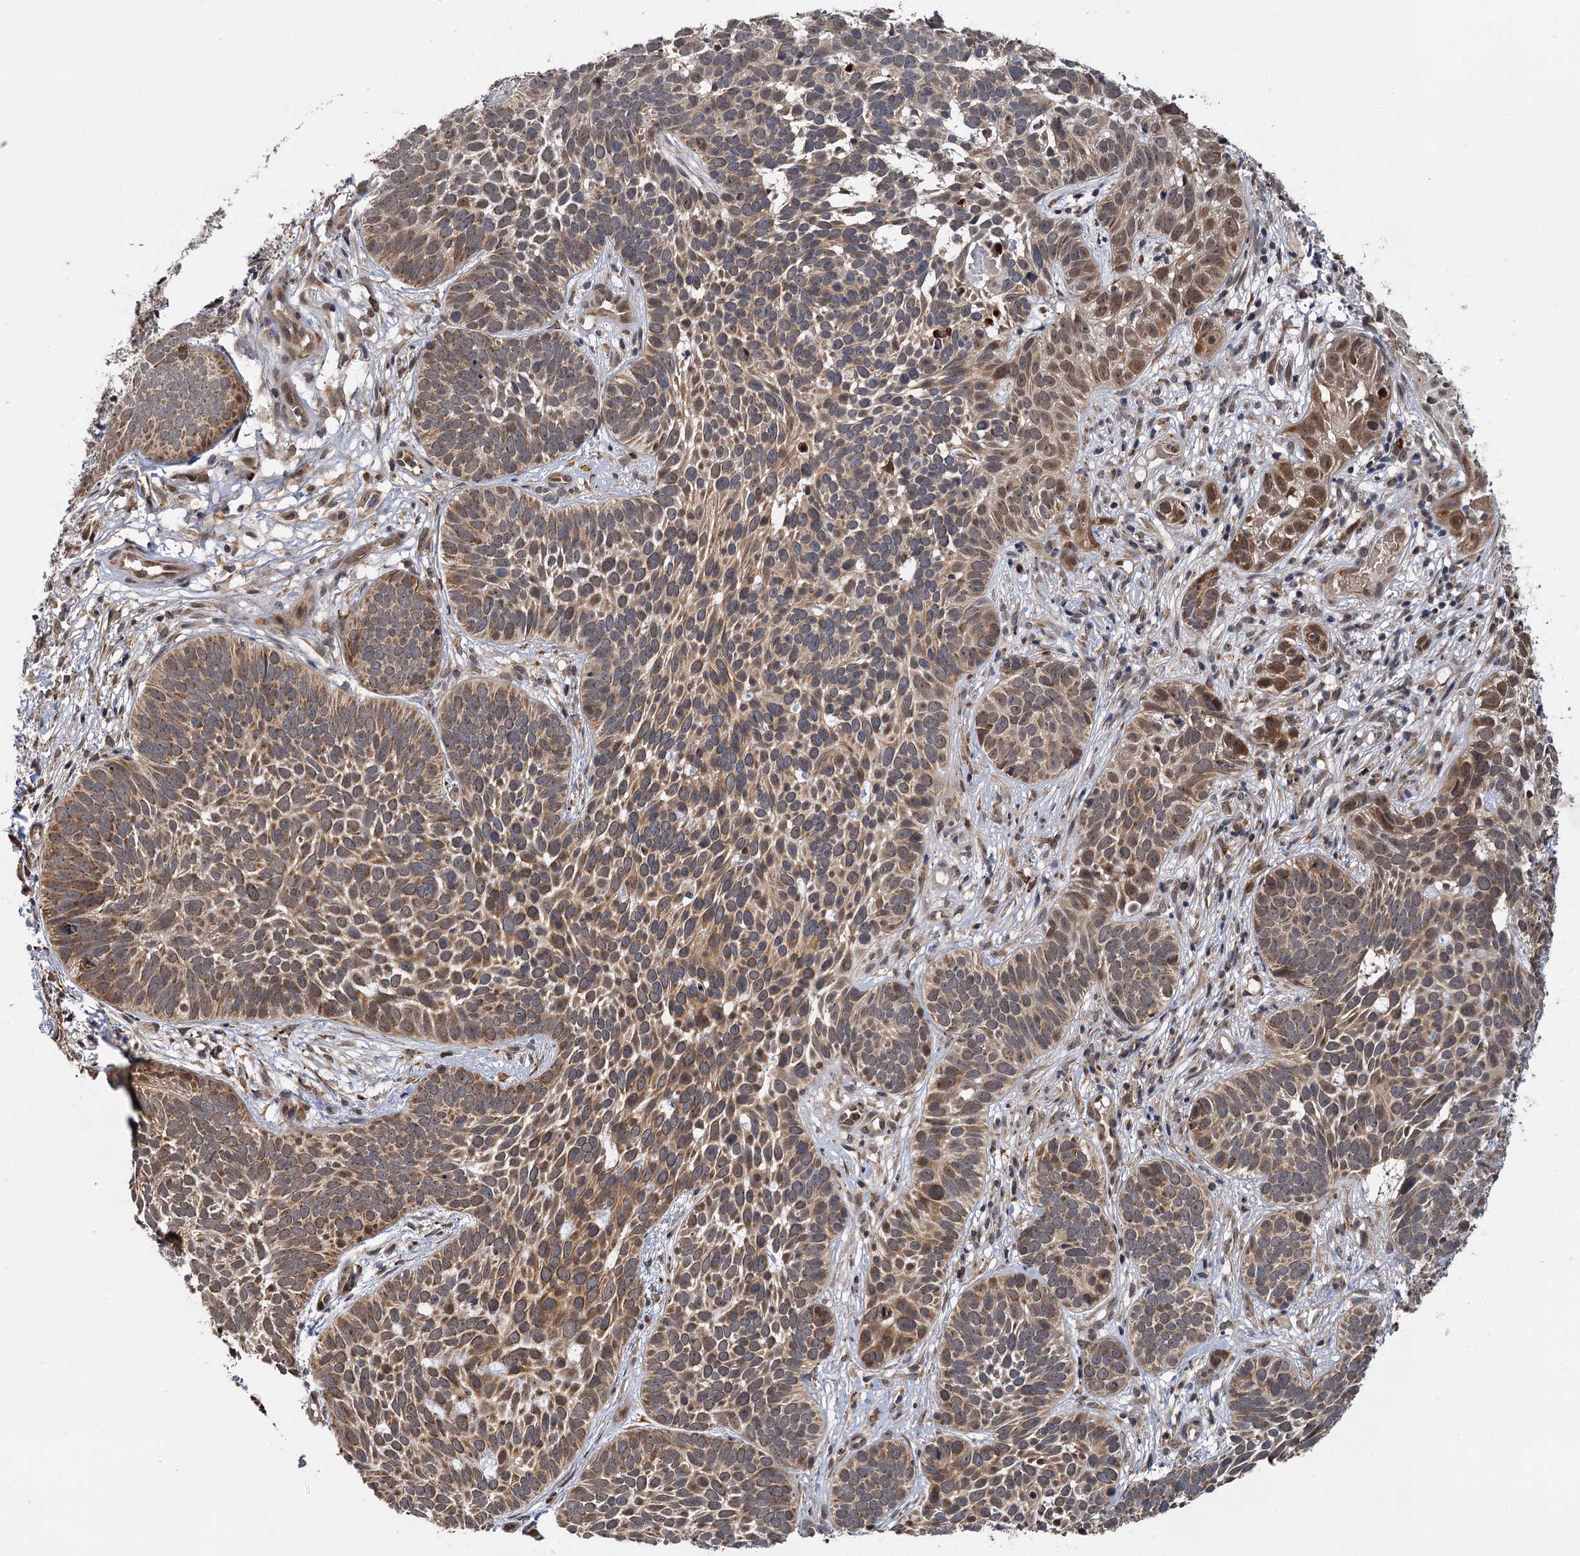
{"staining": {"intensity": "moderate", "quantity": ">75%", "location": "cytoplasmic/membranous"}, "tissue": "skin cancer", "cell_type": "Tumor cells", "image_type": "cancer", "snomed": [{"axis": "morphology", "description": "Basal cell carcinoma"}, {"axis": "topography", "description": "Skin"}], "caption": "Immunohistochemical staining of human skin cancer (basal cell carcinoma) demonstrates medium levels of moderate cytoplasmic/membranous expression in approximately >75% of tumor cells. (Stains: DAB (3,3'-diaminobenzidine) in brown, nuclei in blue, Microscopy: brightfield microscopy at high magnification).", "gene": "APBA2", "patient": {"sex": "male", "age": 89}}